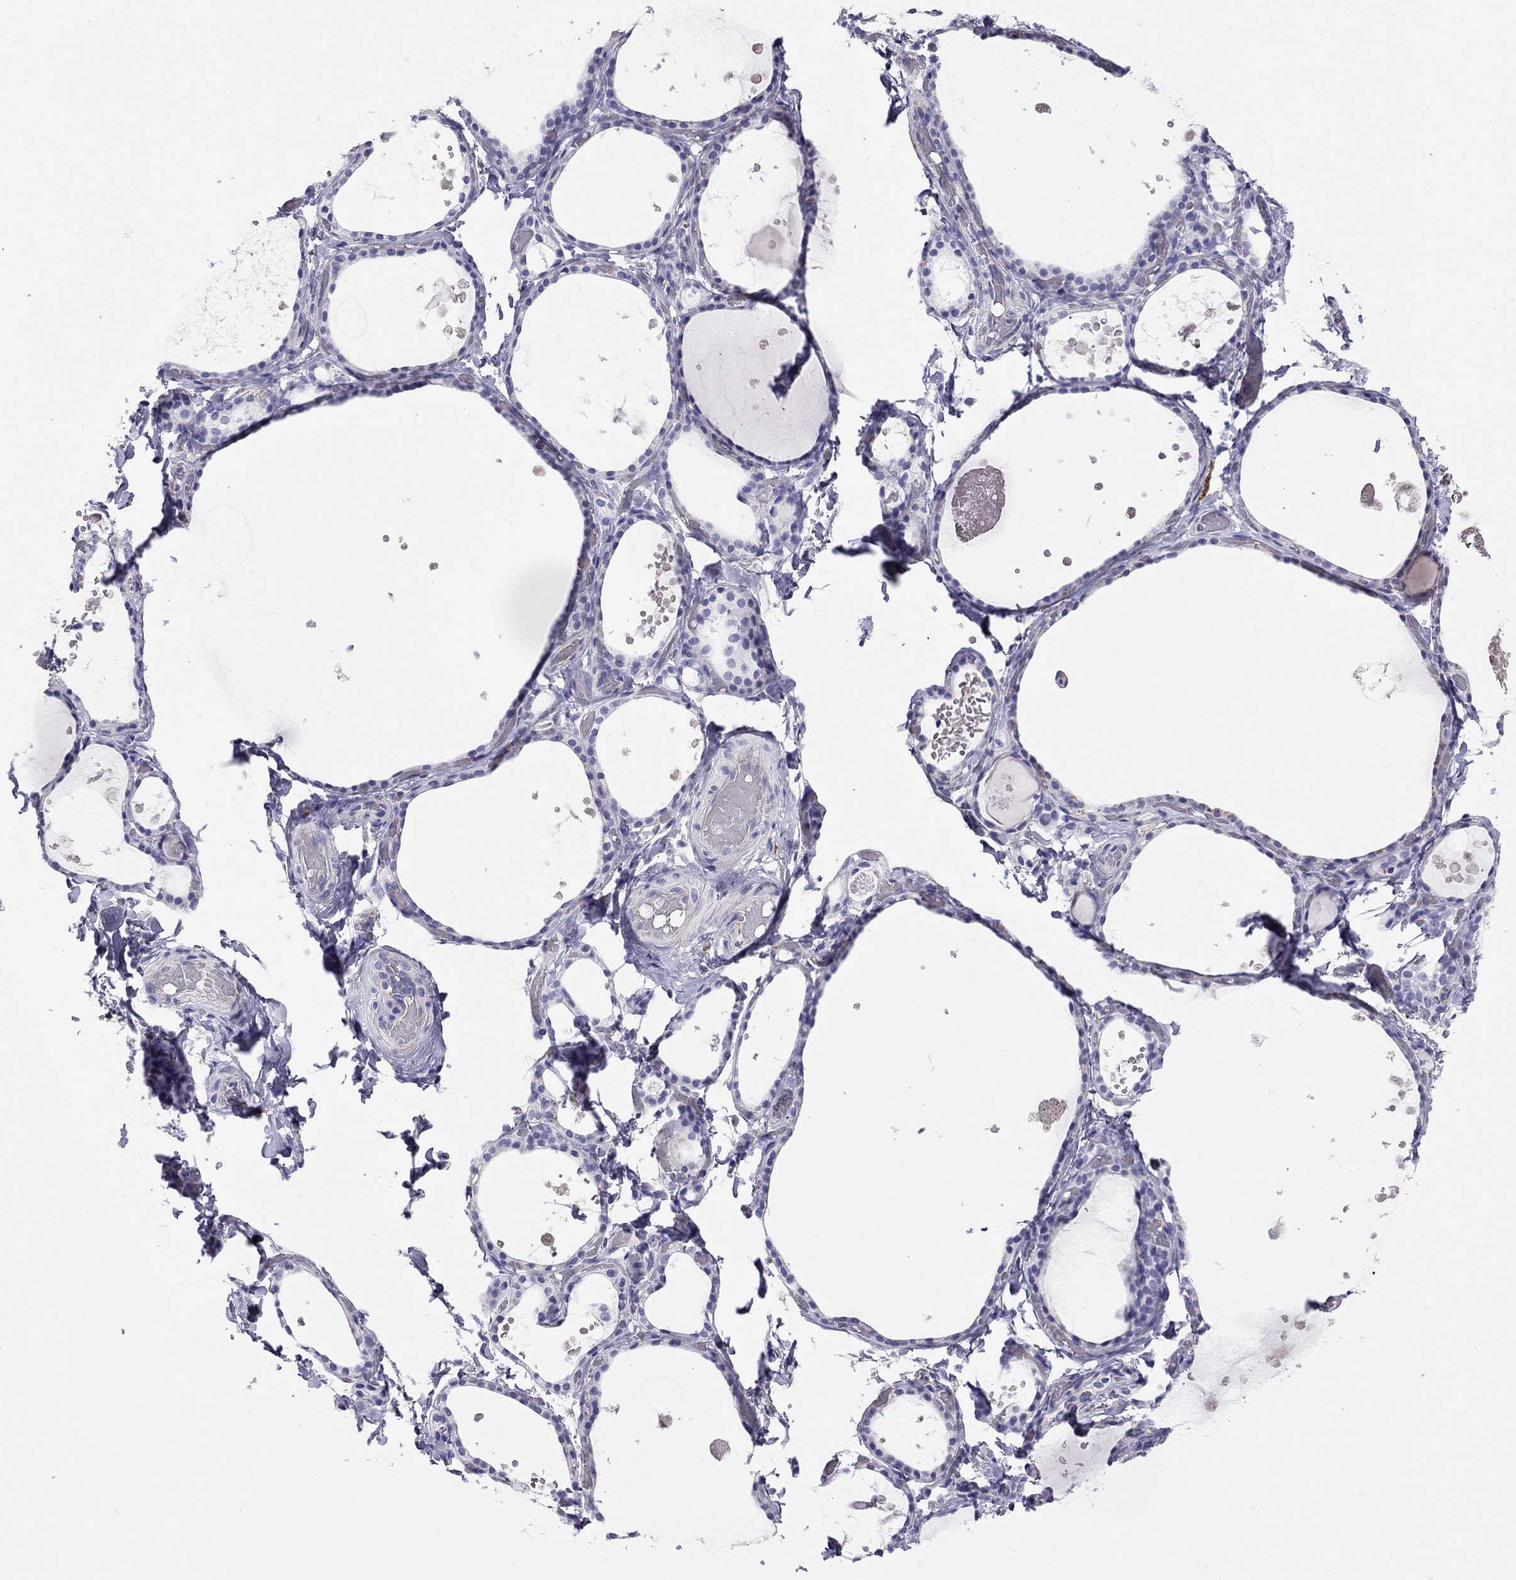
{"staining": {"intensity": "negative", "quantity": "none", "location": "none"}, "tissue": "thyroid gland", "cell_type": "Glandular cells", "image_type": "normal", "snomed": [{"axis": "morphology", "description": "Normal tissue, NOS"}, {"axis": "topography", "description": "Thyroid gland"}], "caption": "High power microscopy histopathology image of an IHC histopathology image of benign thyroid gland, revealing no significant positivity in glandular cells.", "gene": "ALOX15B", "patient": {"sex": "female", "age": 56}}